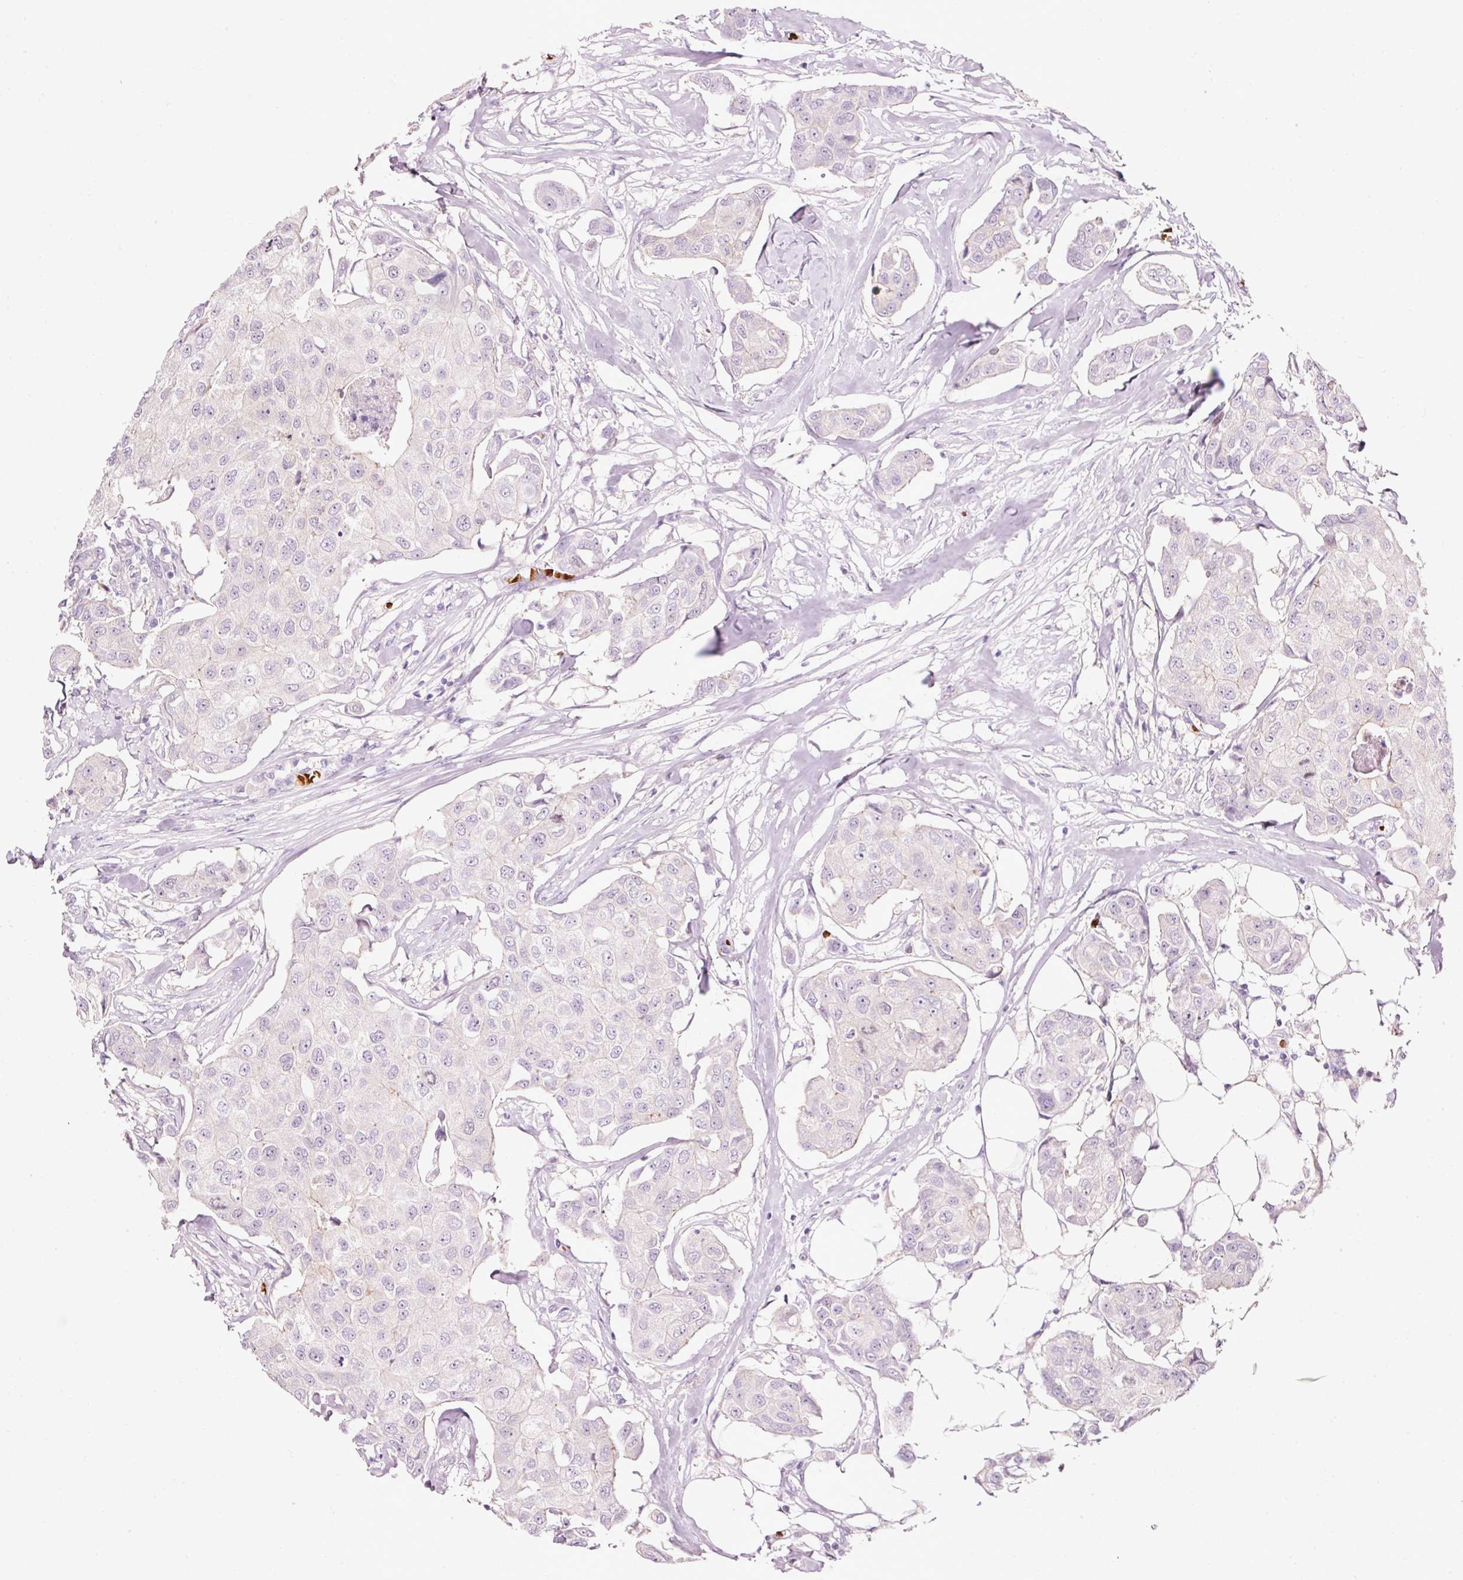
{"staining": {"intensity": "negative", "quantity": "none", "location": "none"}, "tissue": "breast cancer", "cell_type": "Tumor cells", "image_type": "cancer", "snomed": [{"axis": "morphology", "description": "Duct carcinoma"}, {"axis": "topography", "description": "Breast"}, {"axis": "topography", "description": "Lymph node"}], "caption": "Tumor cells show no significant positivity in breast cancer.", "gene": "DHRS11", "patient": {"sex": "female", "age": 80}}